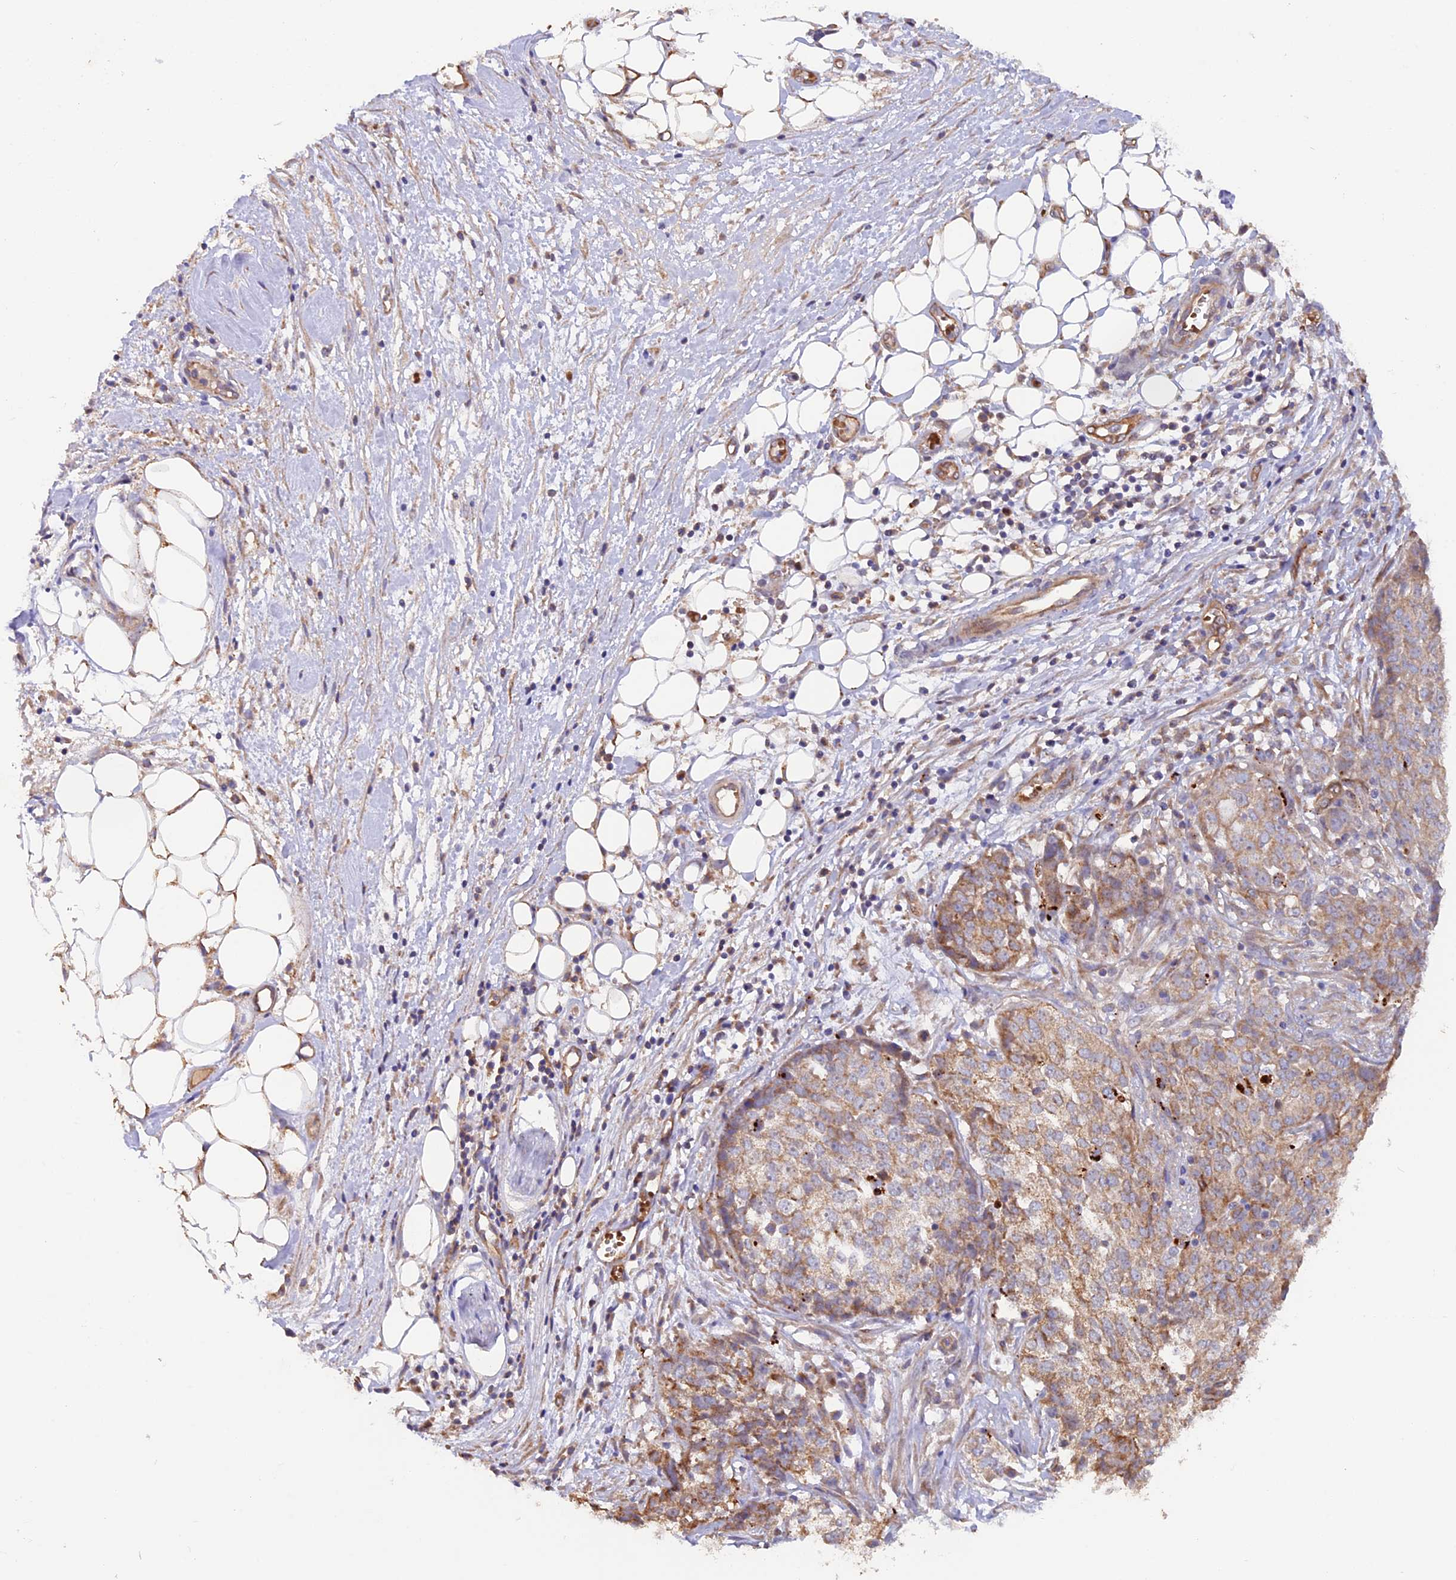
{"staining": {"intensity": "moderate", "quantity": ">75%", "location": "cytoplasmic/membranous"}, "tissue": "ovarian cancer", "cell_type": "Tumor cells", "image_type": "cancer", "snomed": [{"axis": "morphology", "description": "Cystadenocarcinoma, serous, NOS"}, {"axis": "topography", "description": "Soft tissue"}, {"axis": "topography", "description": "Ovary"}], "caption": "IHC of human ovarian cancer reveals medium levels of moderate cytoplasmic/membranous expression in approximately >75% of tumor cells. Using DAB (3,3'-diaminobenzidine) (brown) and hematoxylin (blue) stains, captured at high magnification using brightfield microscopy.", "gene": "DUS3L", "patient": {"sex": "female", "age": 57}}